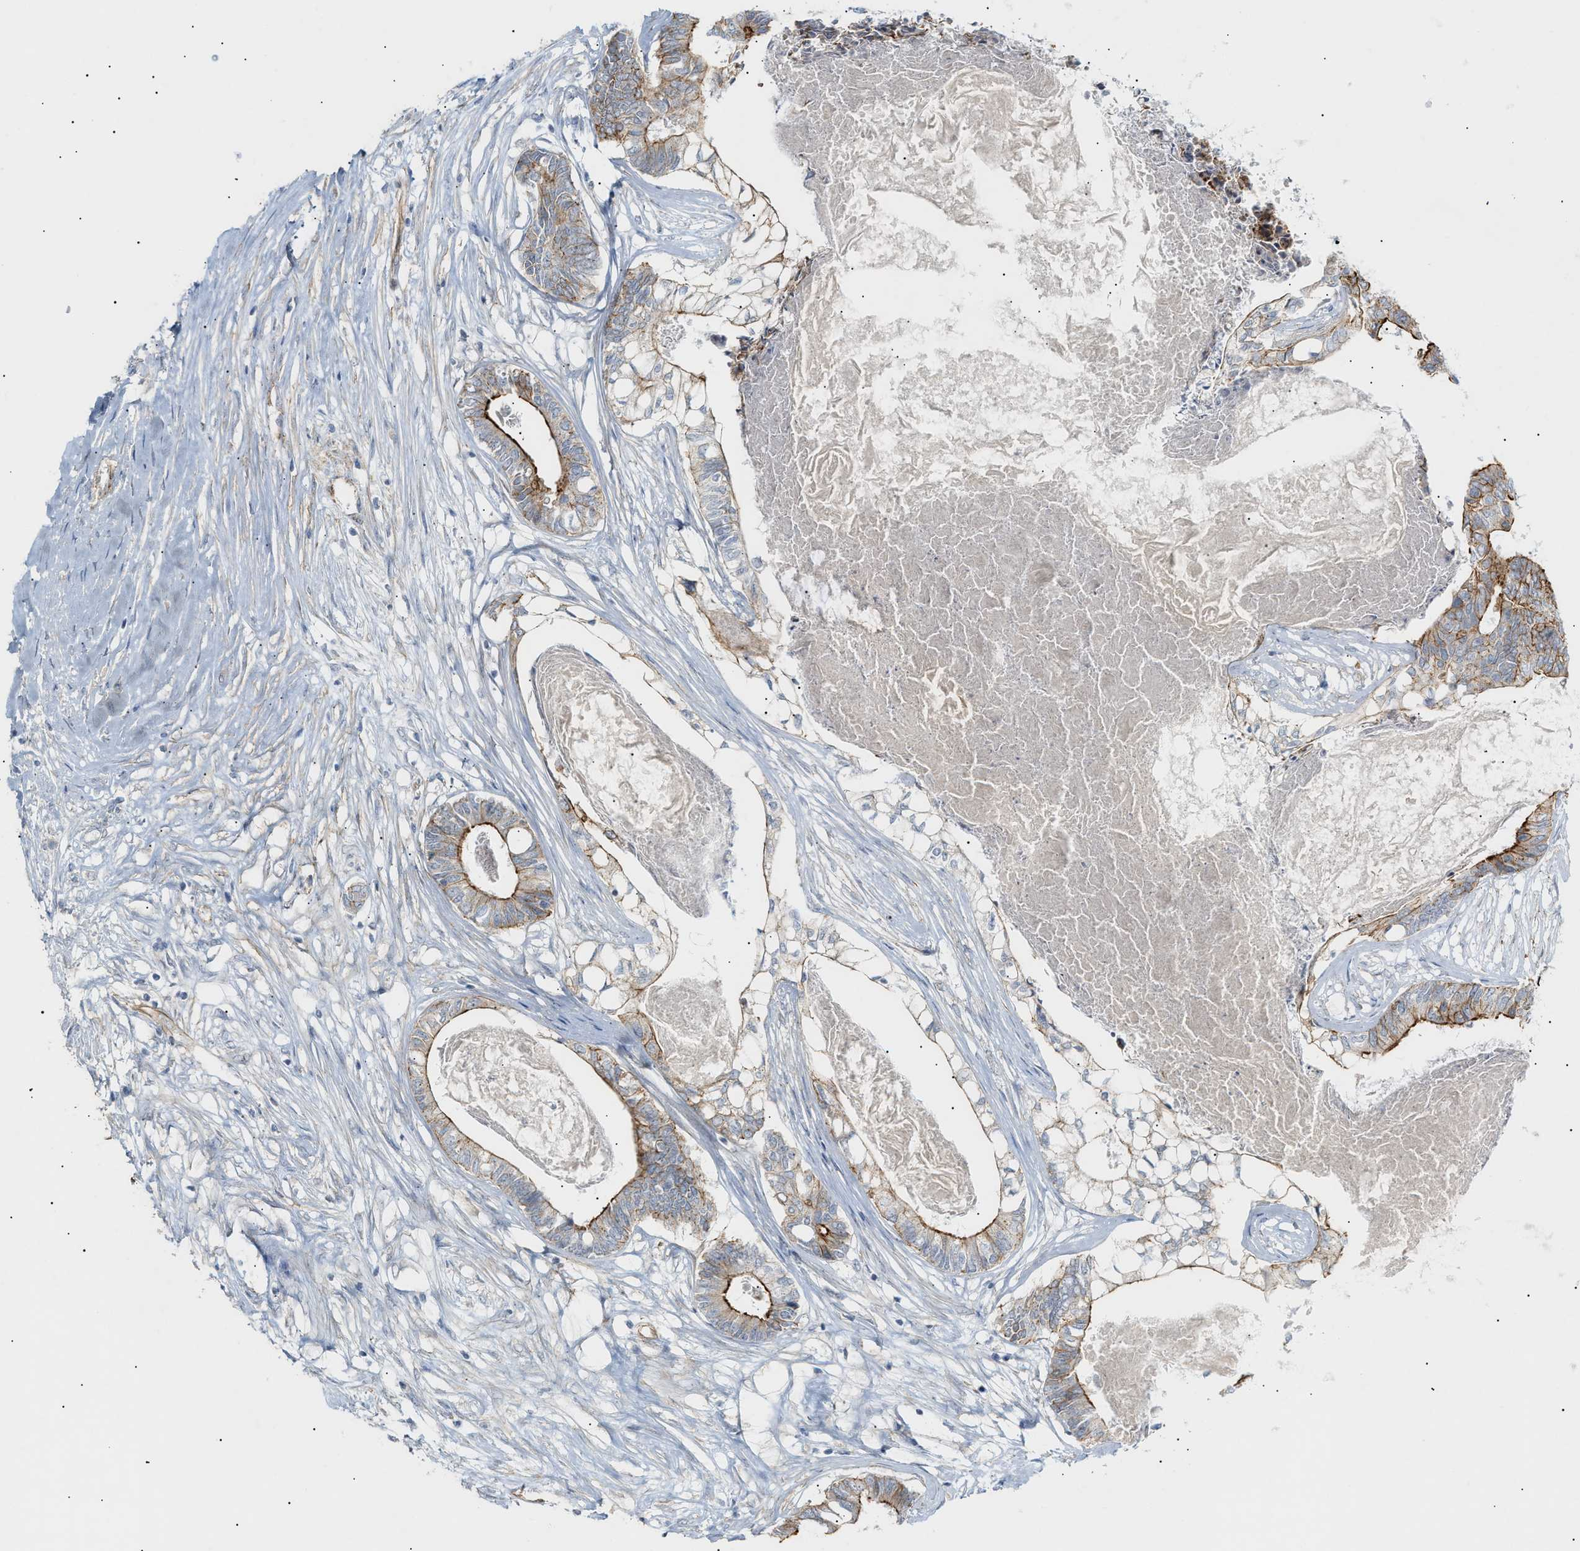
{"staining": {"intensity": "moderate", "quantity": "25%-75%", "location": "cytoplasmic/membranous"}, "tissue": "colorectal cancer", "cell_type": "Tumor cells", "image_type": "cancer", "snomed": [{"axis": "morphology", "description": "Adenocarcinoma, NOS"}, {"axis": "topography", "description": "Rectum"}], "caption": "IHC staining of adenocarcinoma (colorectal), which displays medium levels of moderate cytoplasmic/membranous staining in approximately 25%-75% of tumor cells indicating moderate cytoplasmic/membranous protein expression. The staining was performed using DAB (brown) for protein detection and nuclei were counterstained in hematoxylin (blue).", "gene": "ZFHX2", "patient": {"sex": "male", "age": 63}}